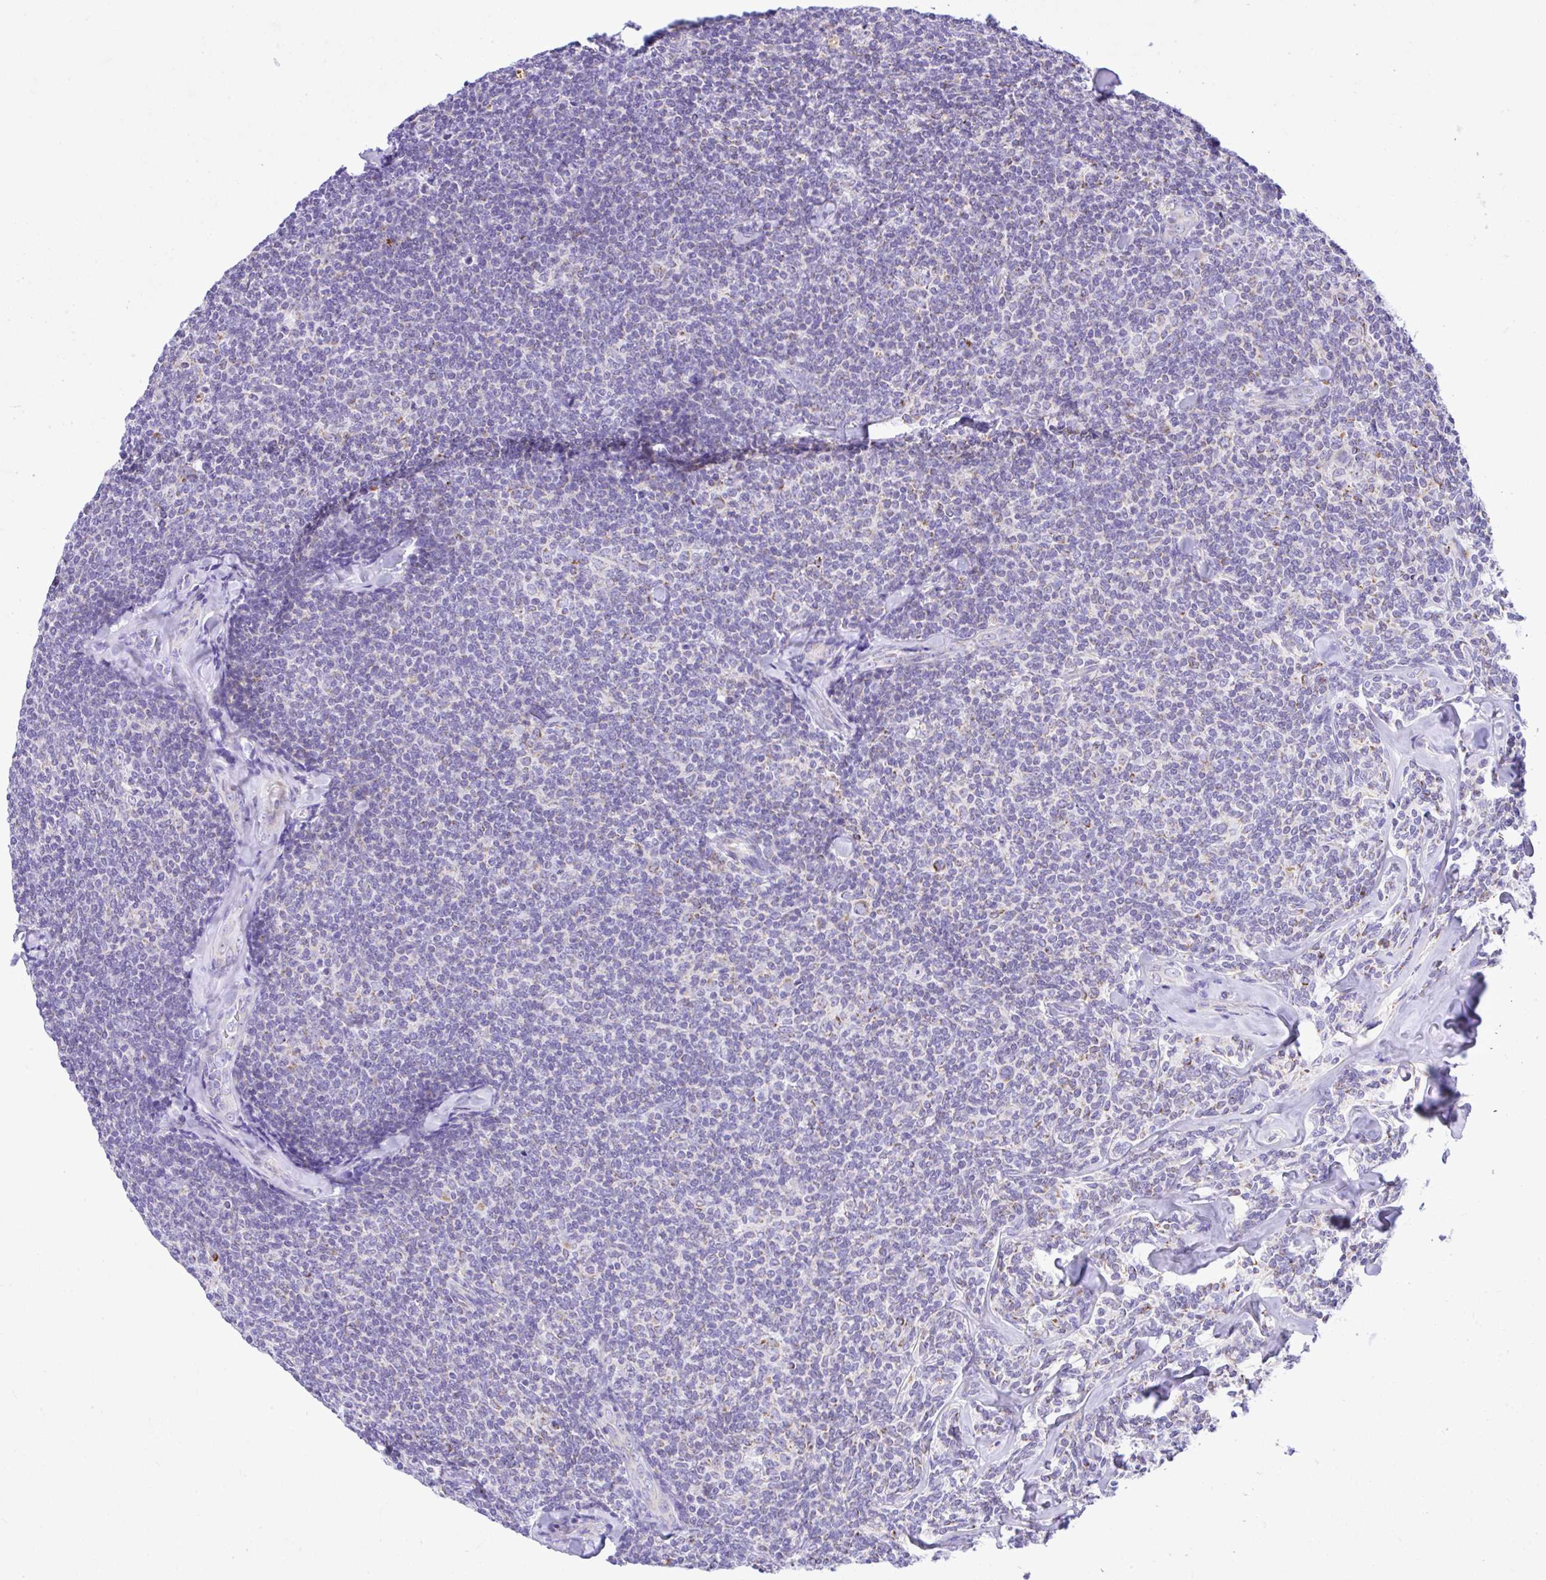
{"staining": {"intensity": "negative", "quantity": "none", "location": "none"}, "tissue": "lymphoma", "cell_type": "Tumor cells", "image_type": "cancer", "snomed": [{"axis": "morphology", "description": "Malignant lymphoma, non-Hodgkin's type, Low grade"}, {"axis": "topography", "description": "Lymph node"}], "caption": "Photomicrograph shows no protein staining in tumor cells of malignant lymphoma, non-Hodgkin's type (low-grade) tissue. The staining is performed using DAB brown chromogen with nuclei counter-stained in using hematoxylin.", "gene": "SLC13A1", "patient": {"sex": "female", "age": 56}}